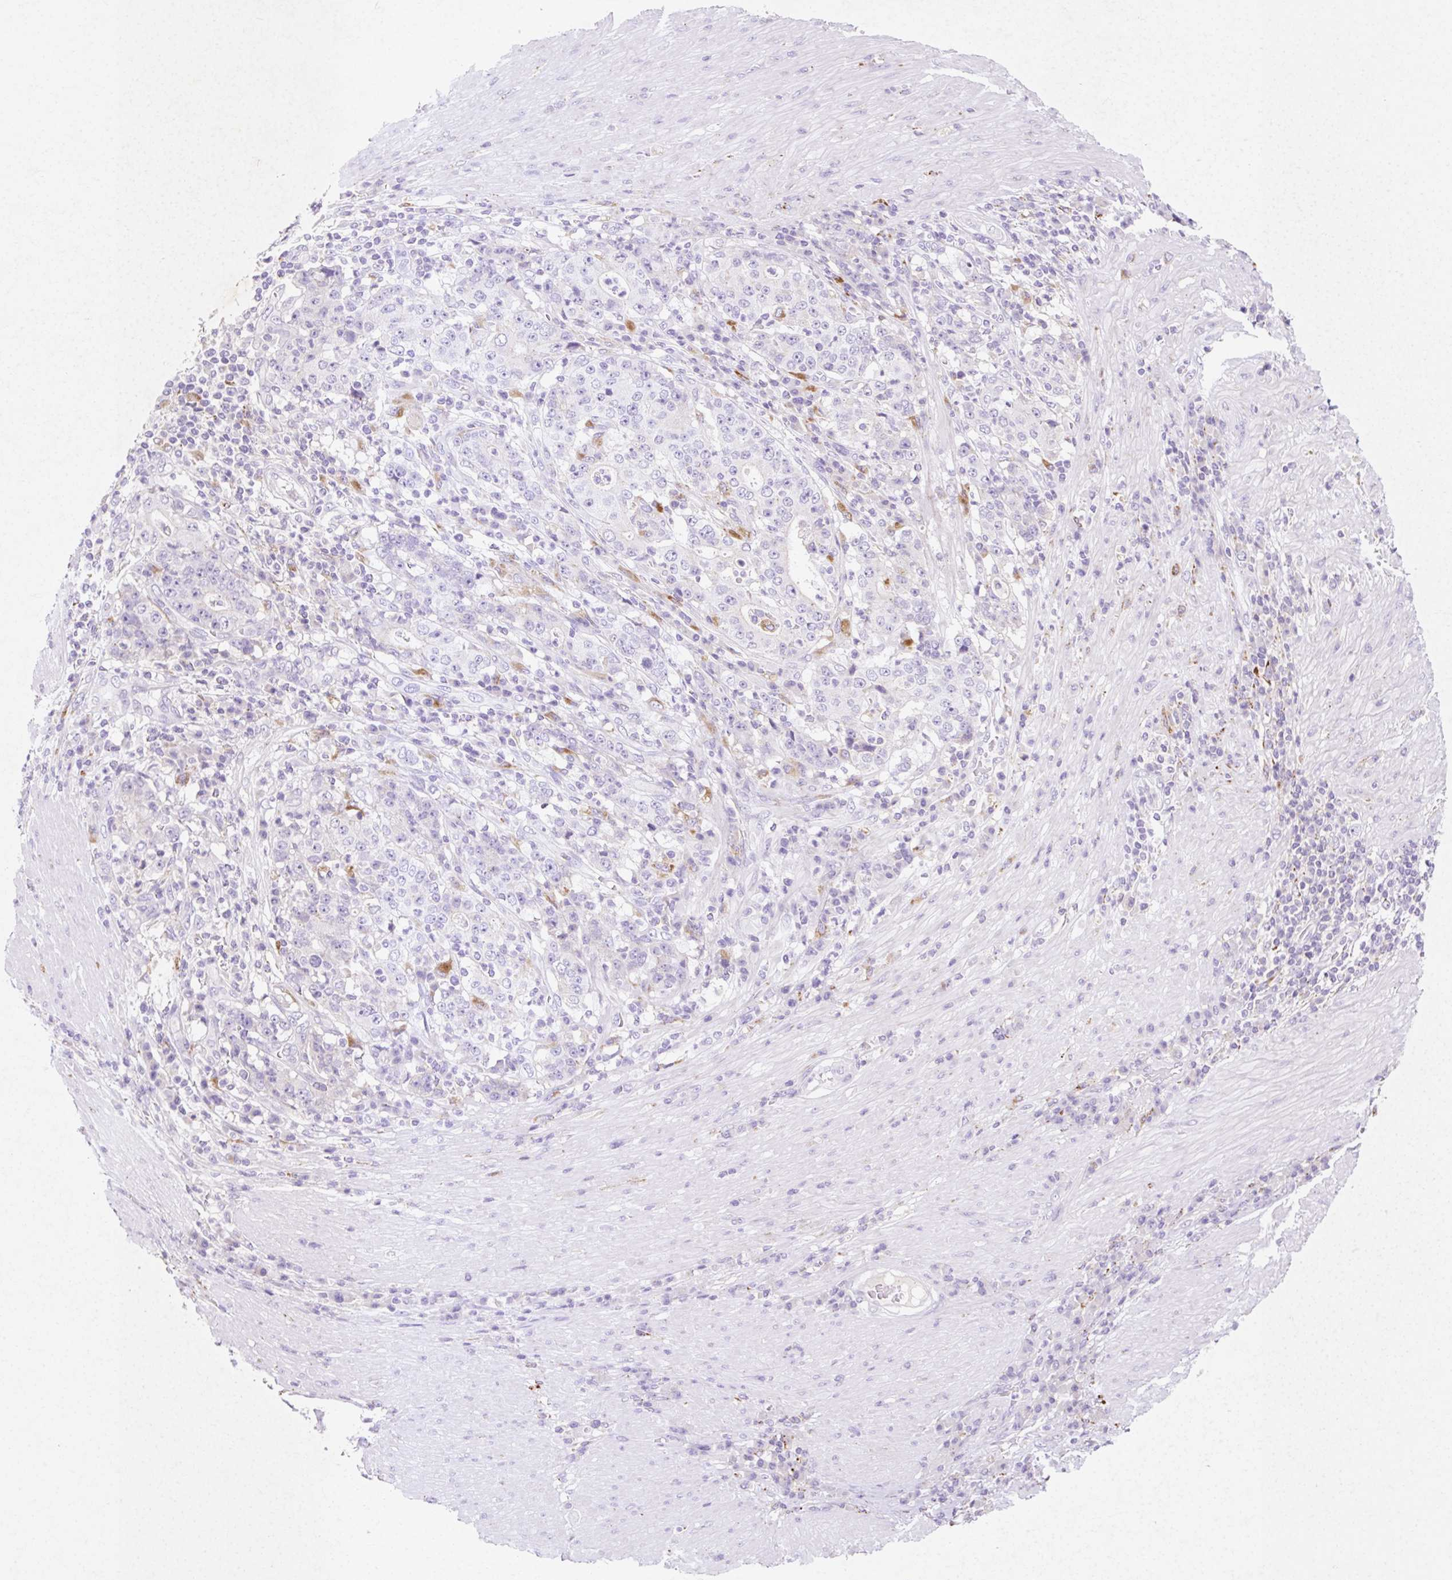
{"staining": {"intensity": "negative", "quantity": "none", "location": "none"}, "tissue": "stomach cancer", "cell_type": "Tumor cells", "image_type": "cancer", "snomed": [{"axis": "morphology", "description": "Normal tissue, NOS"}, {"axis": "morphology", "description": "Adenocarcinoma, NOS"}, {"axis": "topography", "description": "Stomach, upper"}, {"axis": "topography", "description": "Stomach"}], "caption": "DAB (3,3'-diaminobenzidine) immunohistochemical staining of adenocarcinoma (stomach) demonstrates no significant staining in tumor cells.", "gene": "HEXA", "patient": {"sex": "male", "age": 59}}